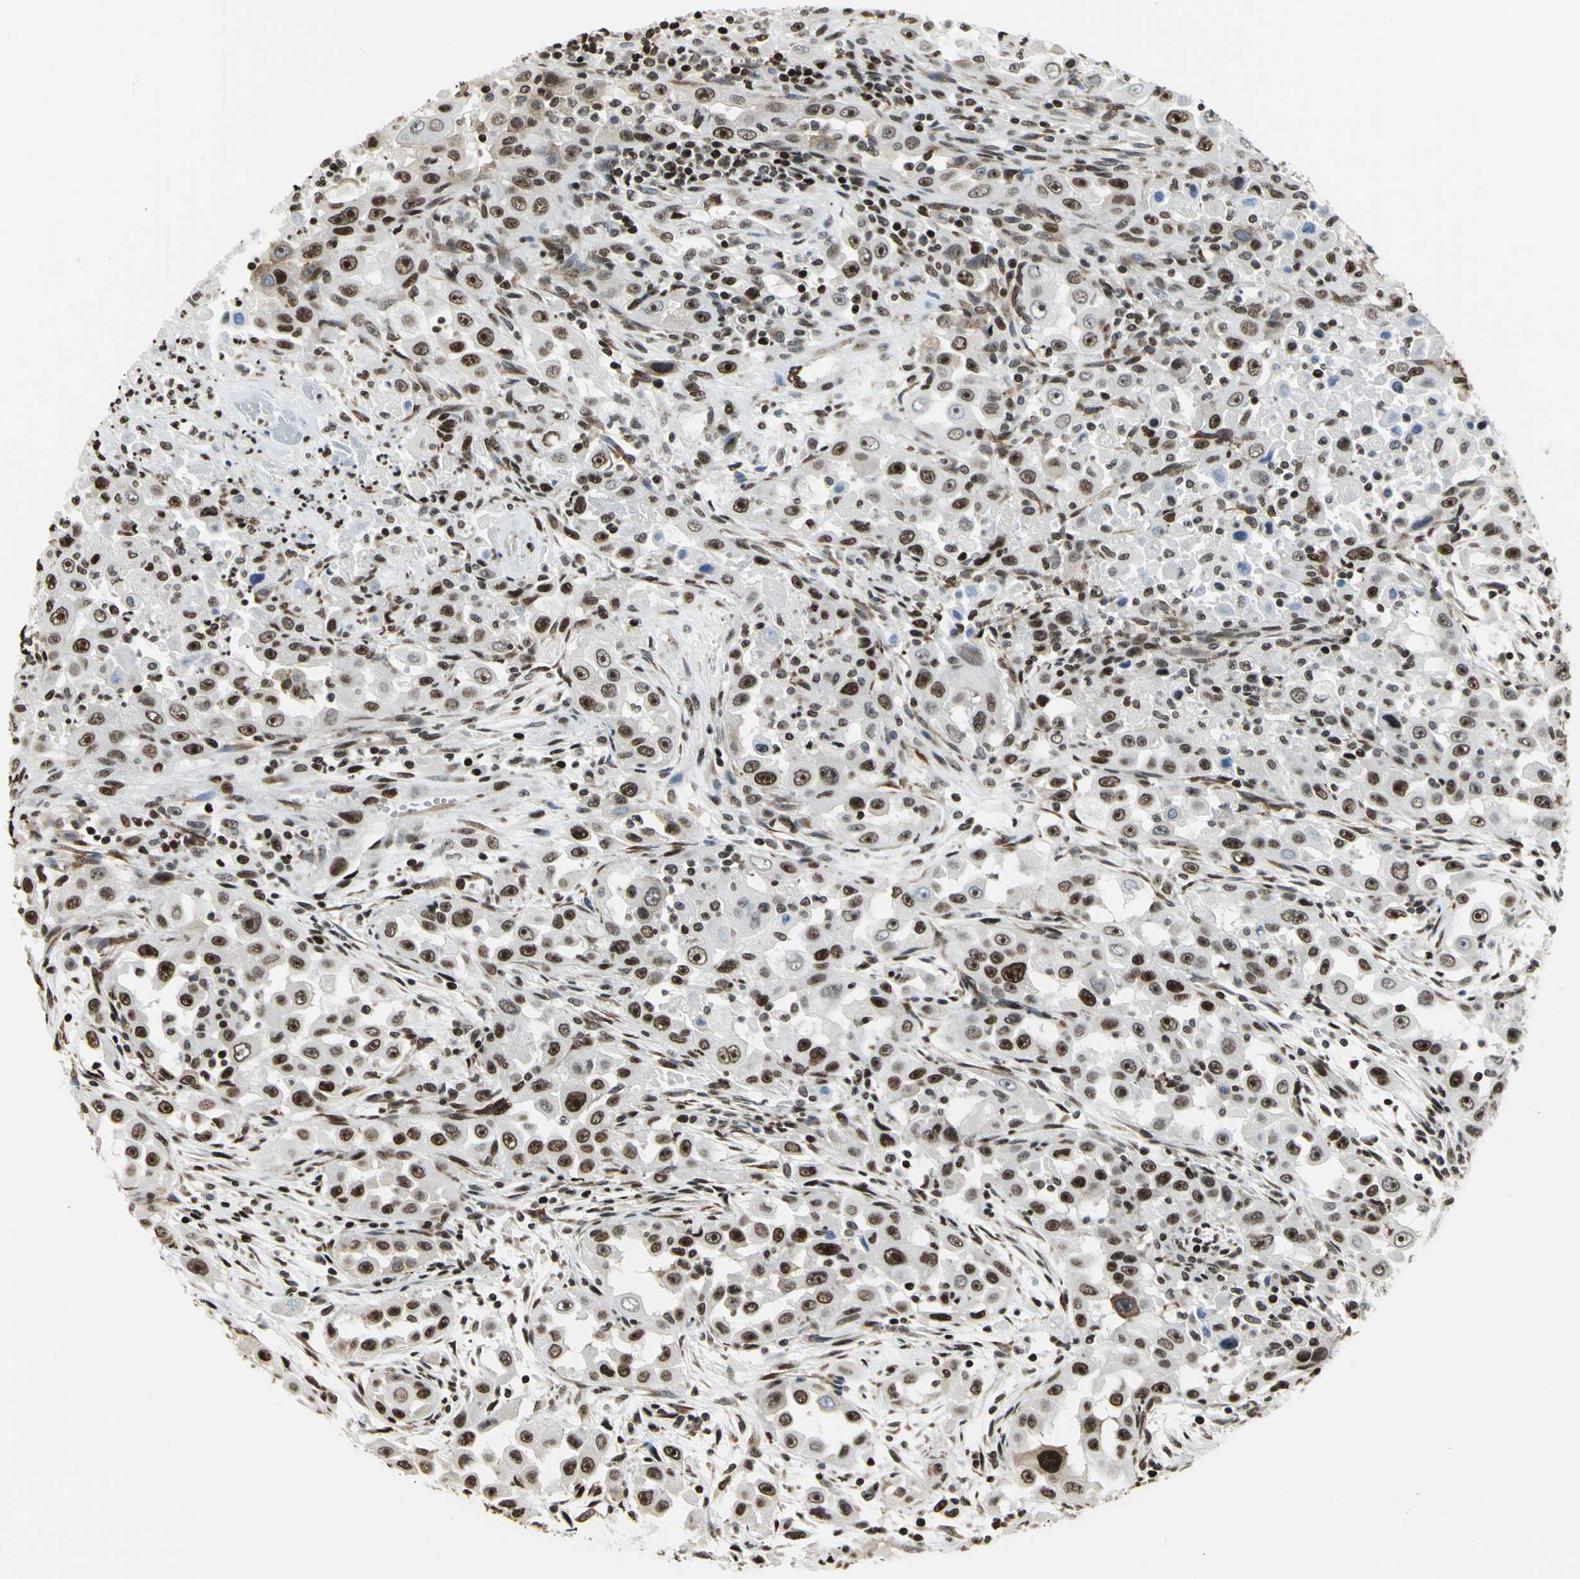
{"staining": {"intensity": "strong", "quantity": ">75%", "location": "nuclear"}, "tissue": "head and neck cancer", "cell_type": "Tumor cells", "image_type": "cancer", "snomed": [{"axis": "morphology", "description": "Carcinoma, NOS"}, {"axis": "topography", "description": "Head-Neck"}], "caption": "Tumor cells show high levels of strong nuclear positivity in approximately >75% of cells in human head and neck cancer (carcinoma). The protein is shown in brown color, while the nuclei are stained blue.", "gene": "HMGB1", "patient": {"sex": "male", "age": 87}}